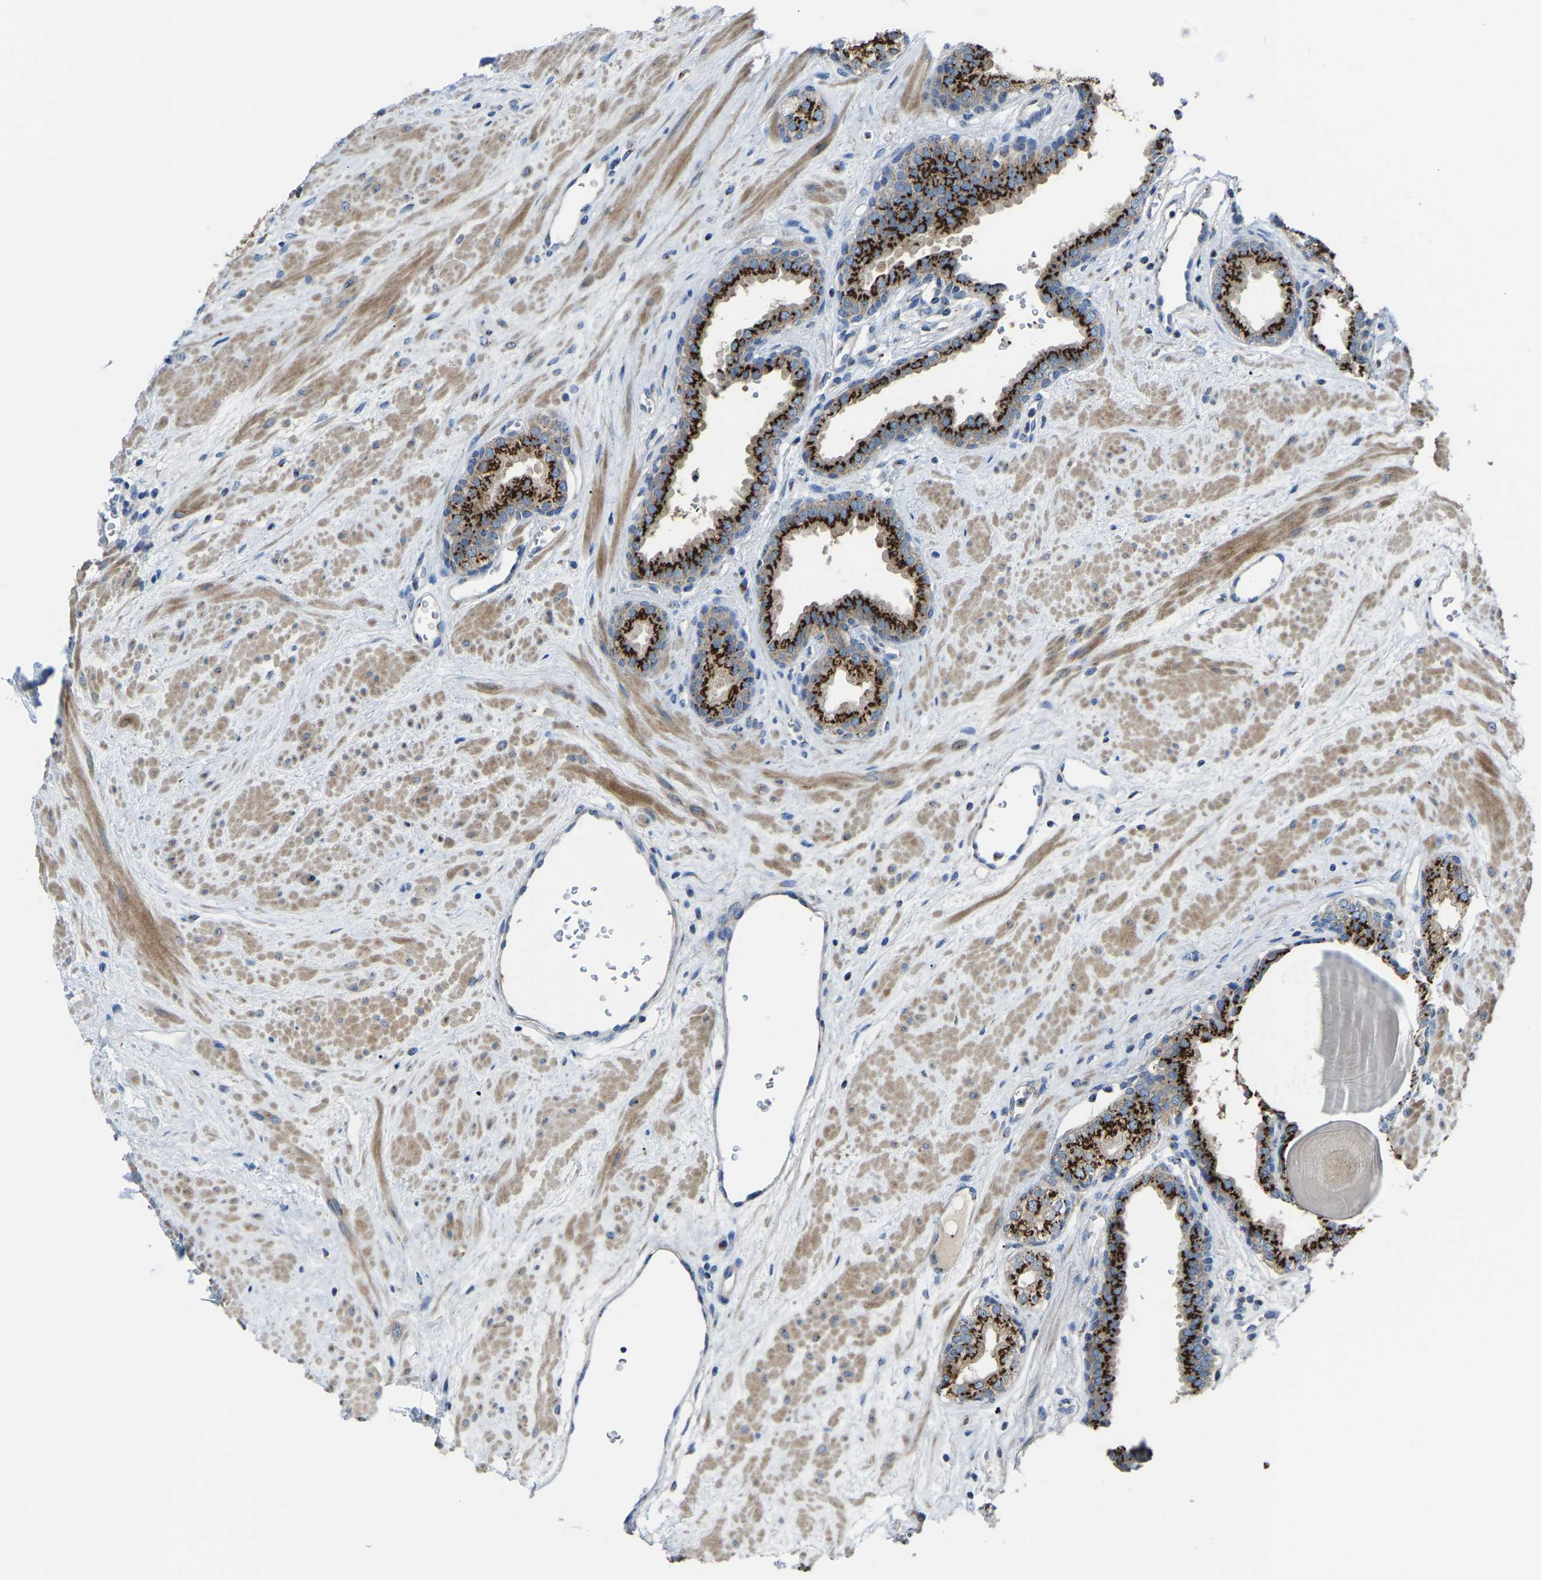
{"staining": {"intensity": "strong", "quantity": ">75%", "location": "cytoplasmic/membranous"}, "tissue": "prostate", "cell_type": "Glandular cells", "image_type": "normal", "snomed": [{"axis": "morphology", "description": "Normal tissue, NOS"}, {"axis": "topography", "description": "Prostate"}], "caption": "An image of prostate stained for a protein reveals strong cytoplasmic/membranous brown staining in glandular cells. The staining is performed using DAB (3,3'-diaminobenzidine) brown chromogen to label protein expression. The nuclei are counter-stained blue using hematoxylin.", "gene": "CANT1", "patient": {"sex": "male", "age": 51}}